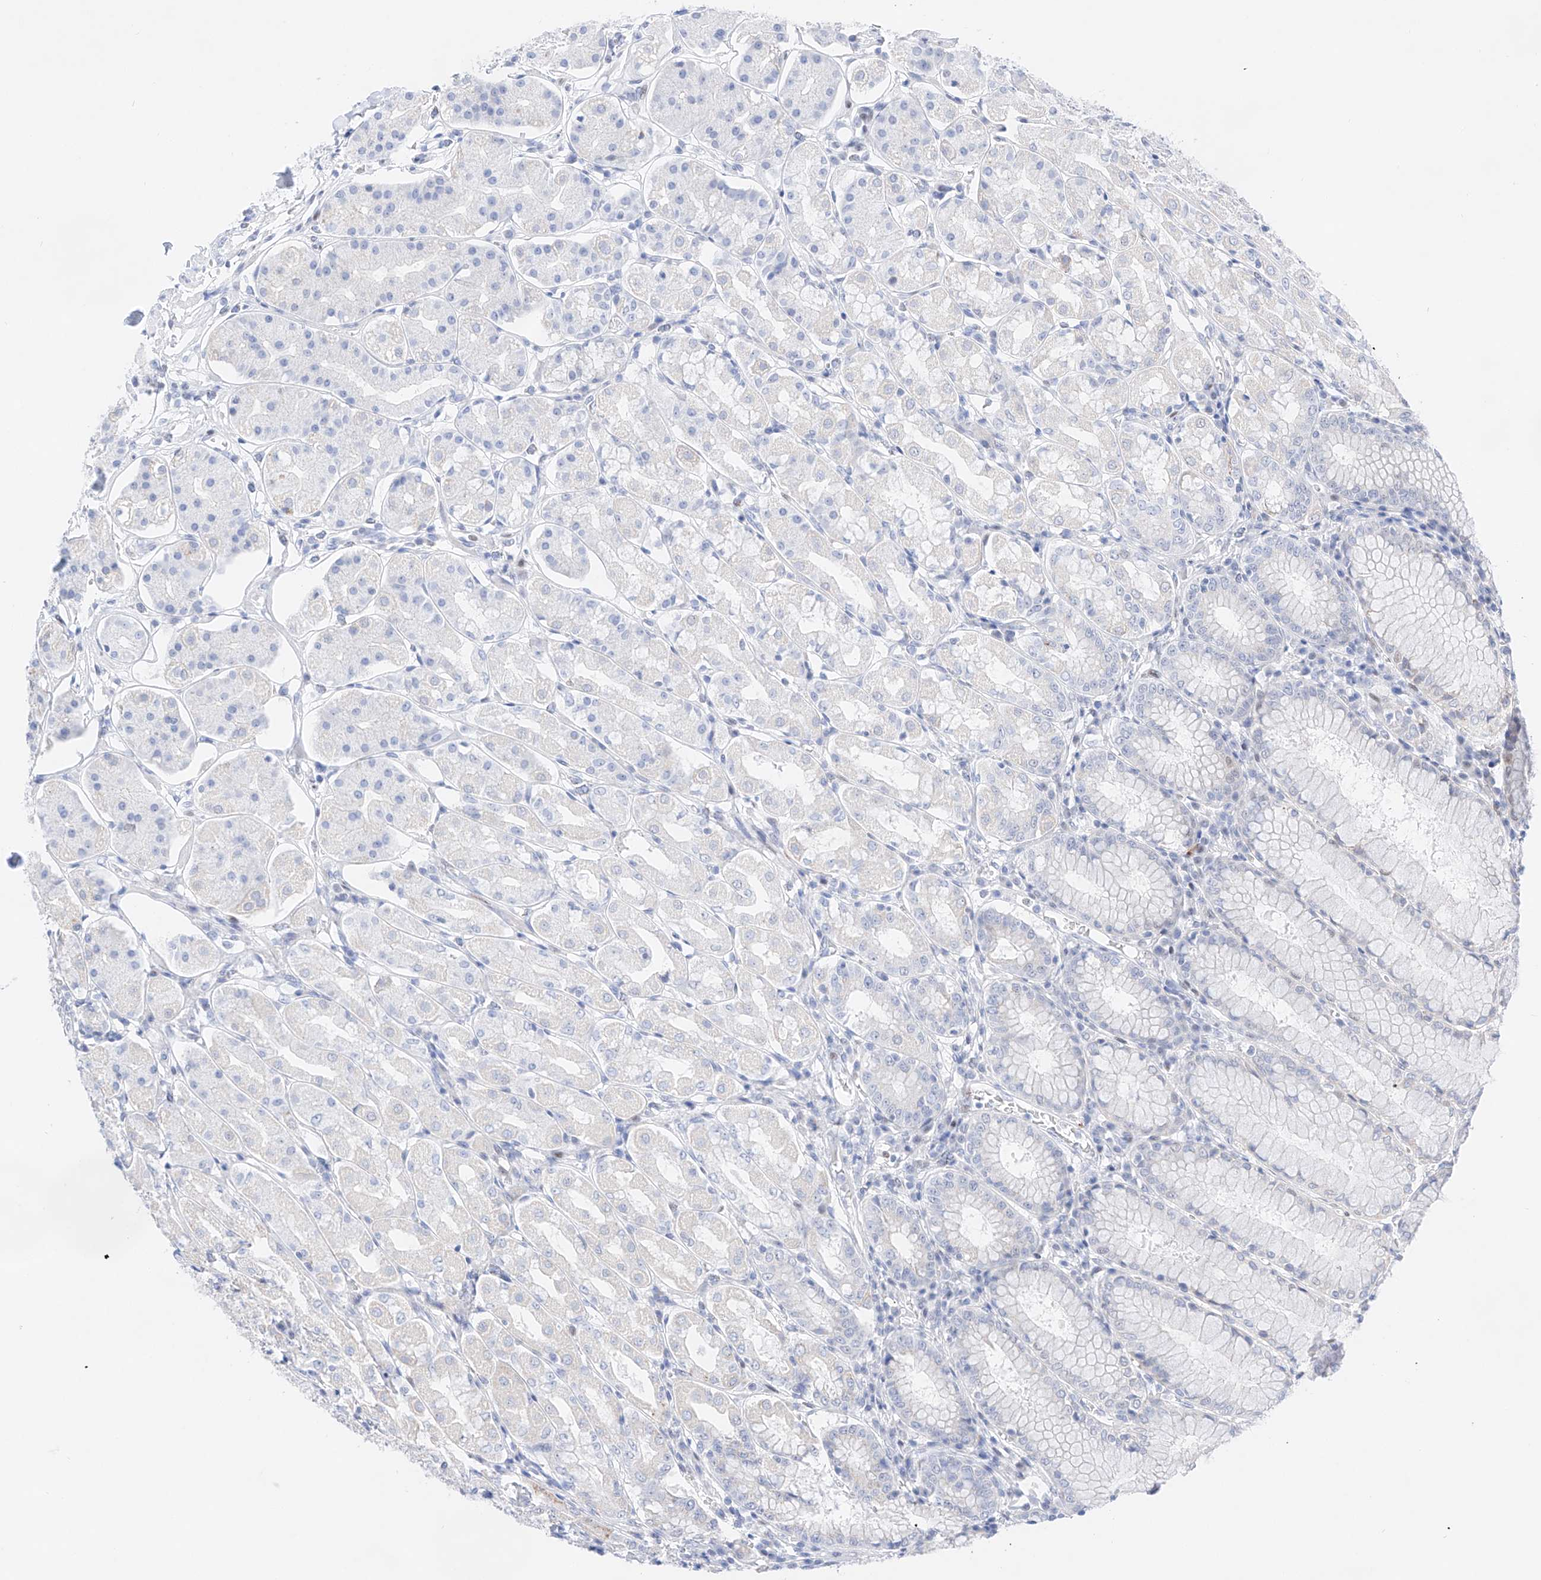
{"staining": {"intensity": "negative", "quantity": "none", "location": "none"}, "tissue": "stomach", "cell_type": "Glandular cells", "image_type": "normal", "snomed": [{"axis": "morphology", "description": "Normal tissue, NOS"}, {"axis": "topography", "description": "Stomach, lower"}], "caption": "IHC of benign human stomach exhibits no staining in glandular cells.", "gene": "NT5C3B", "patient": {"sex": "female", "age": 56}}